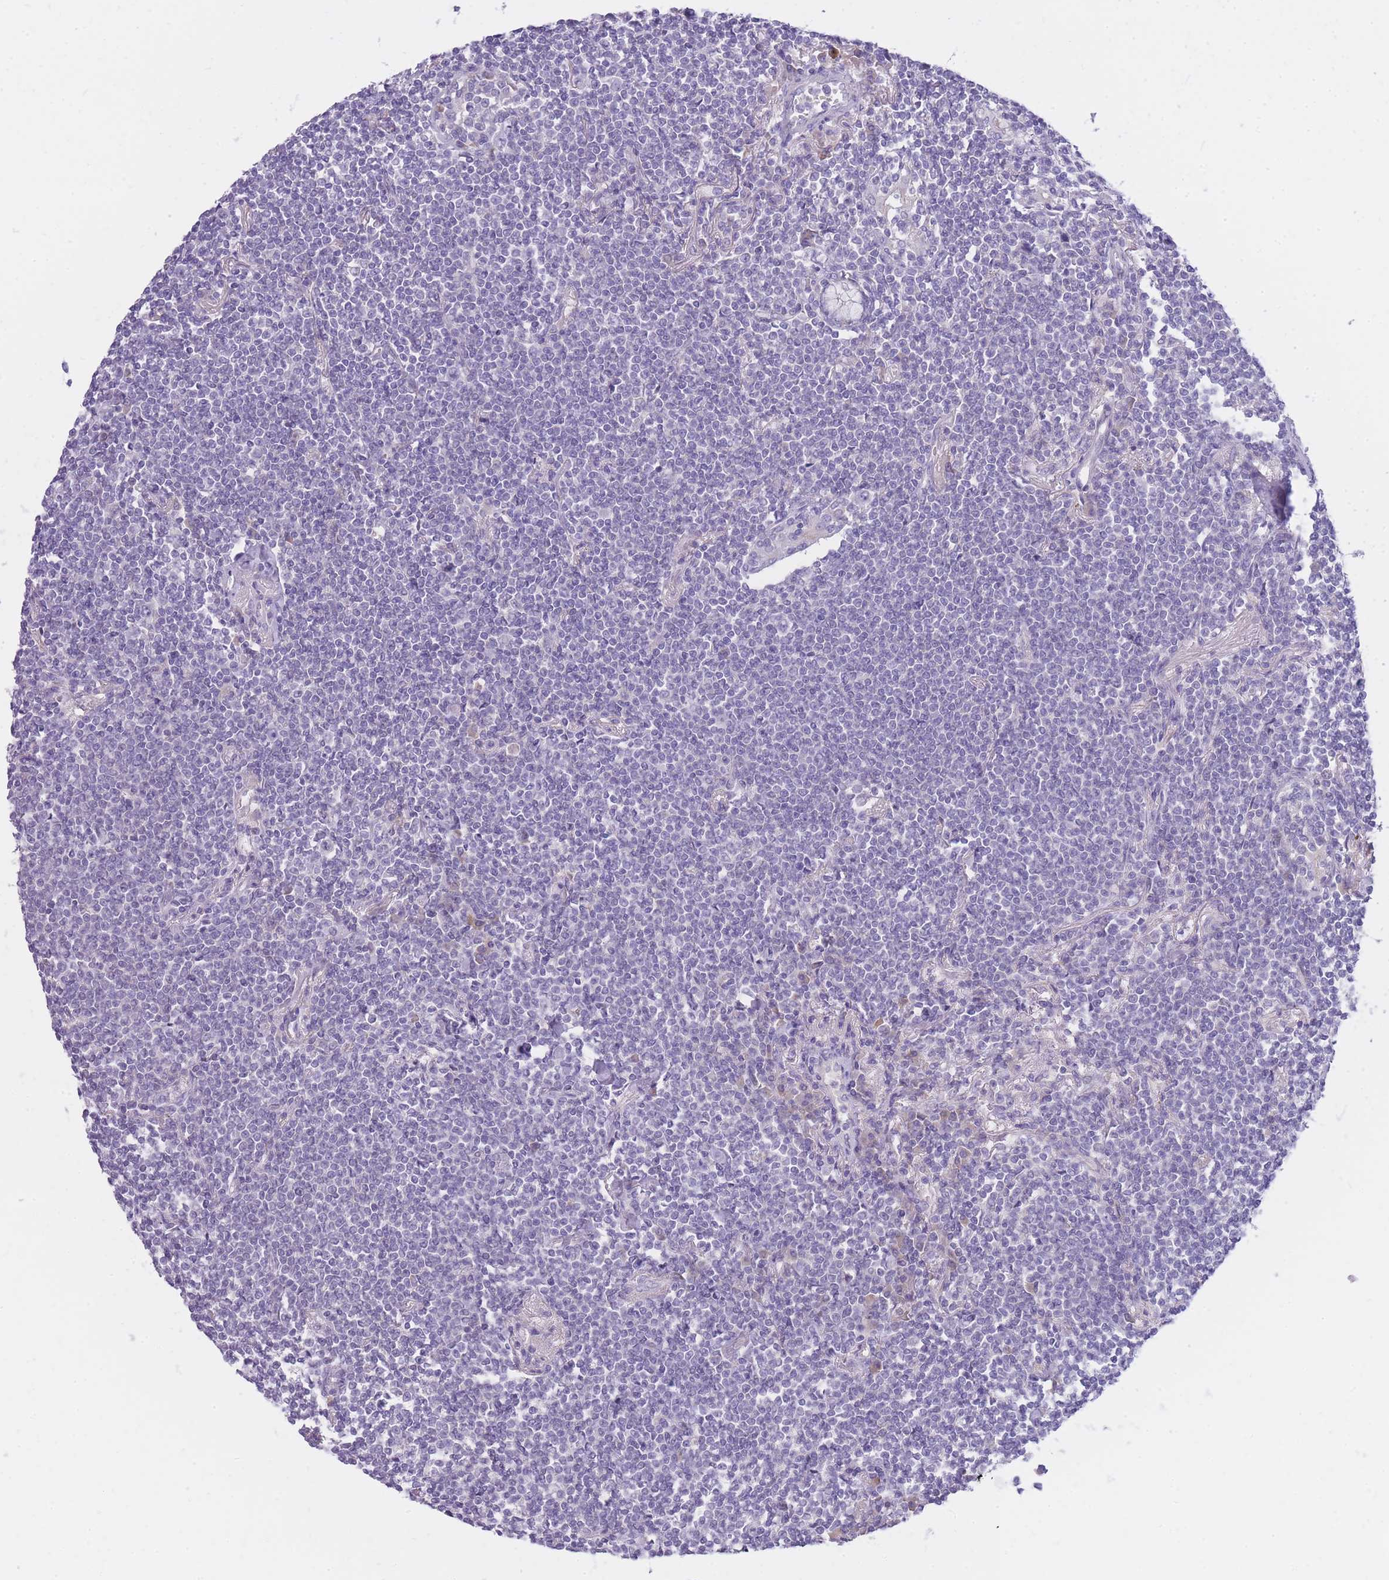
{"staining": {"intensity": "negative", "quantity": "none", "location": "none"}, "tissue": "lymphoma", "cell_type": "Tumor cells", "image_type": "cancer", "snomed": [{"axis": "morphology", "description": "Malignant lymphoma, non-Hodgkin's type, Low grade"}, {"axis": "topography", "description": "Lung"}], "caption": "Immunohistochemistry (IHC) photomicrograph of neoplastic tissue: human malignant lymphoma, non-Hodgkin's type (low-grade) stained with DAB exhibits no significant protein staining in tumor cells.", "gene": "PRR23B", "patient": {"sex": "female", "age": 71}}